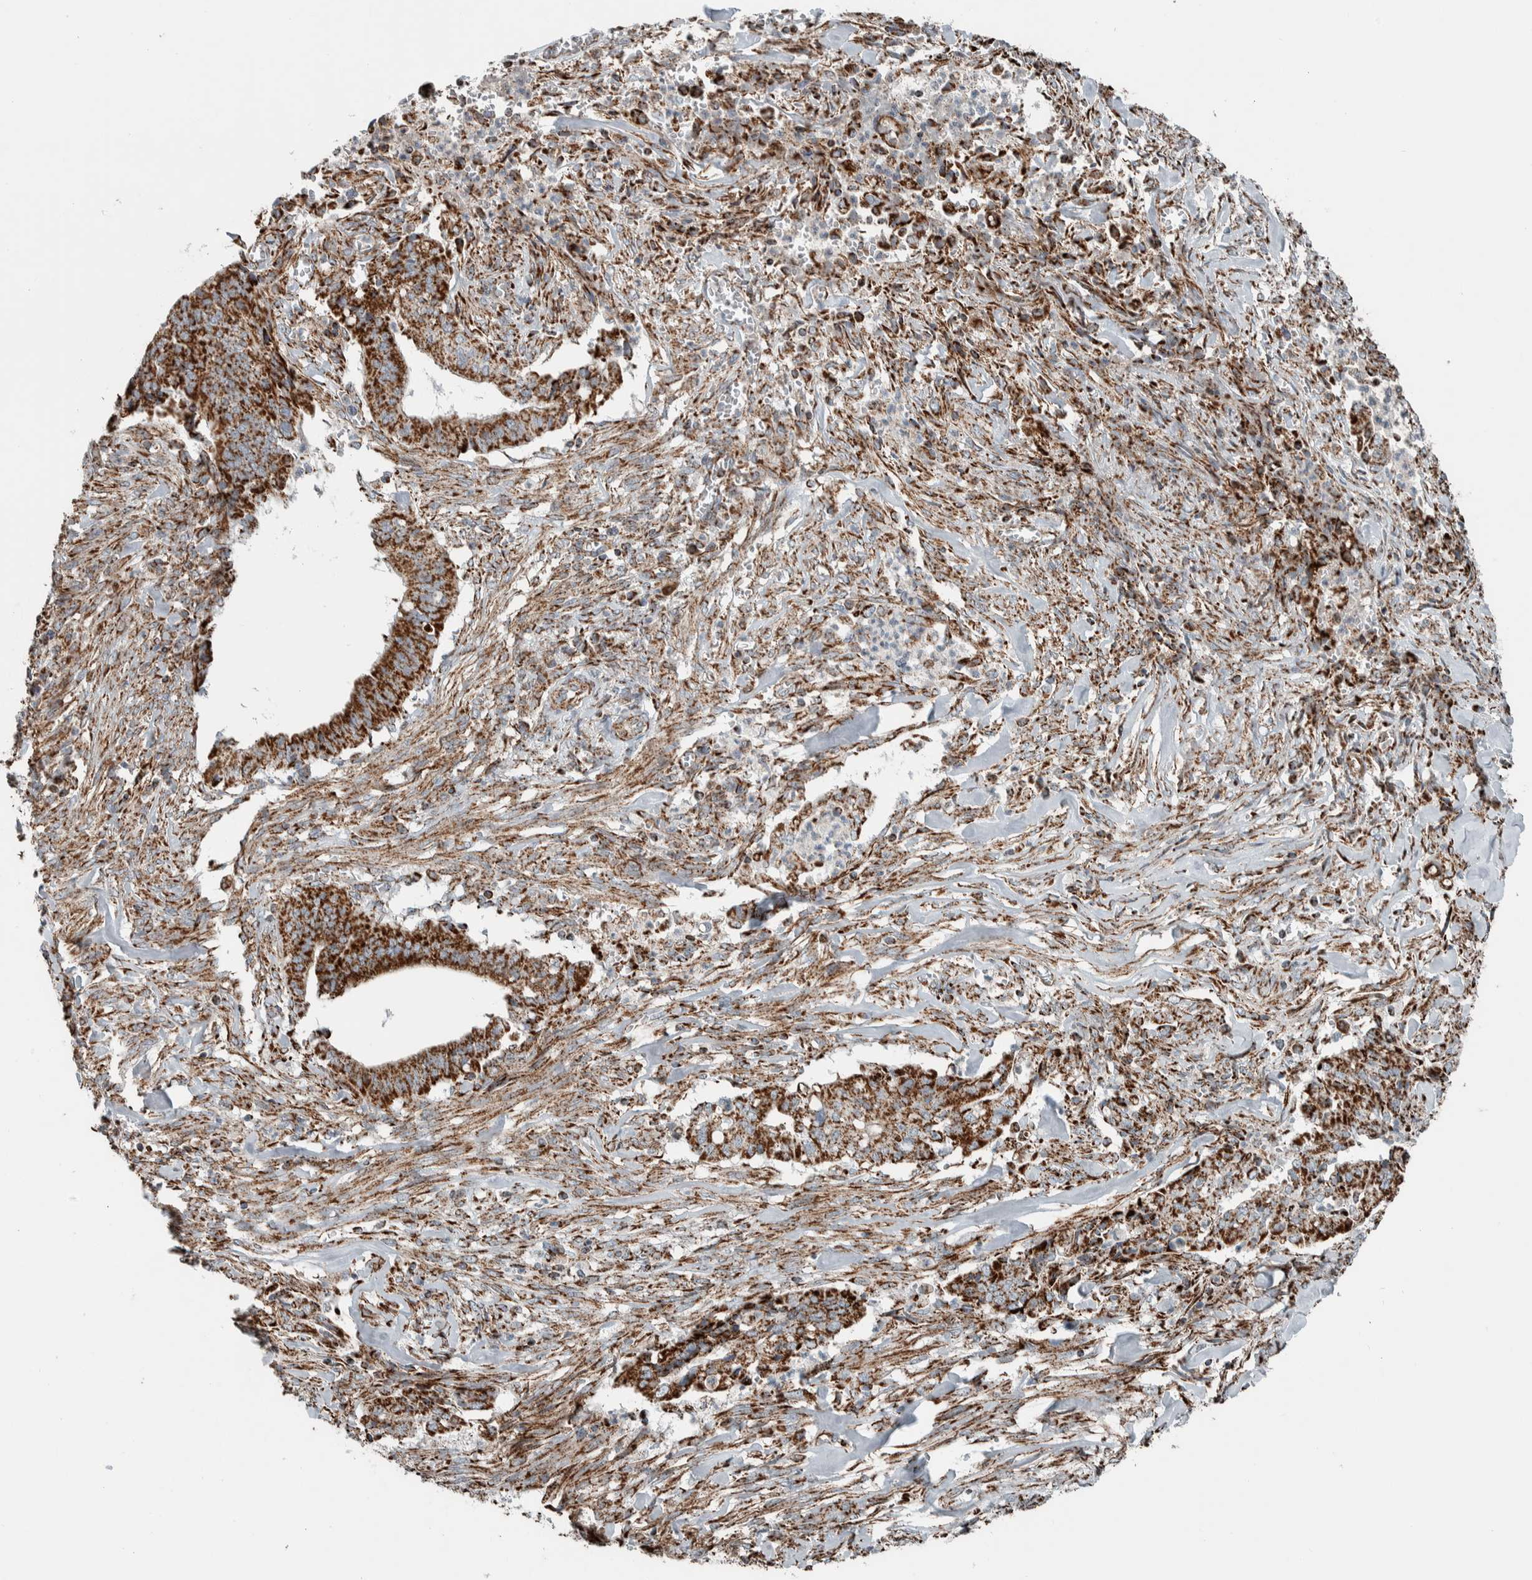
{"staining": {"intensity": "strong", "quantity": ">75%", "location": "cytoplasmic/membranous"}, "tissue": "cervical cancer", "cell_type": "Tumor cells", "image_type": "cancer", "snomed": [{"axis": "morphology", "description": "Adenocarcinoma, NOS"}, {"axis": "topography", "description": "Cervix"}], "caption": "IHC of human cervical cancer (adenocarcinoma) shows high levels of strong cytoplasmic/membranous positivity in about >75% of tumor cells.", "gene": "CNTROB", "patient": {"sex": "female", "age": 44}}